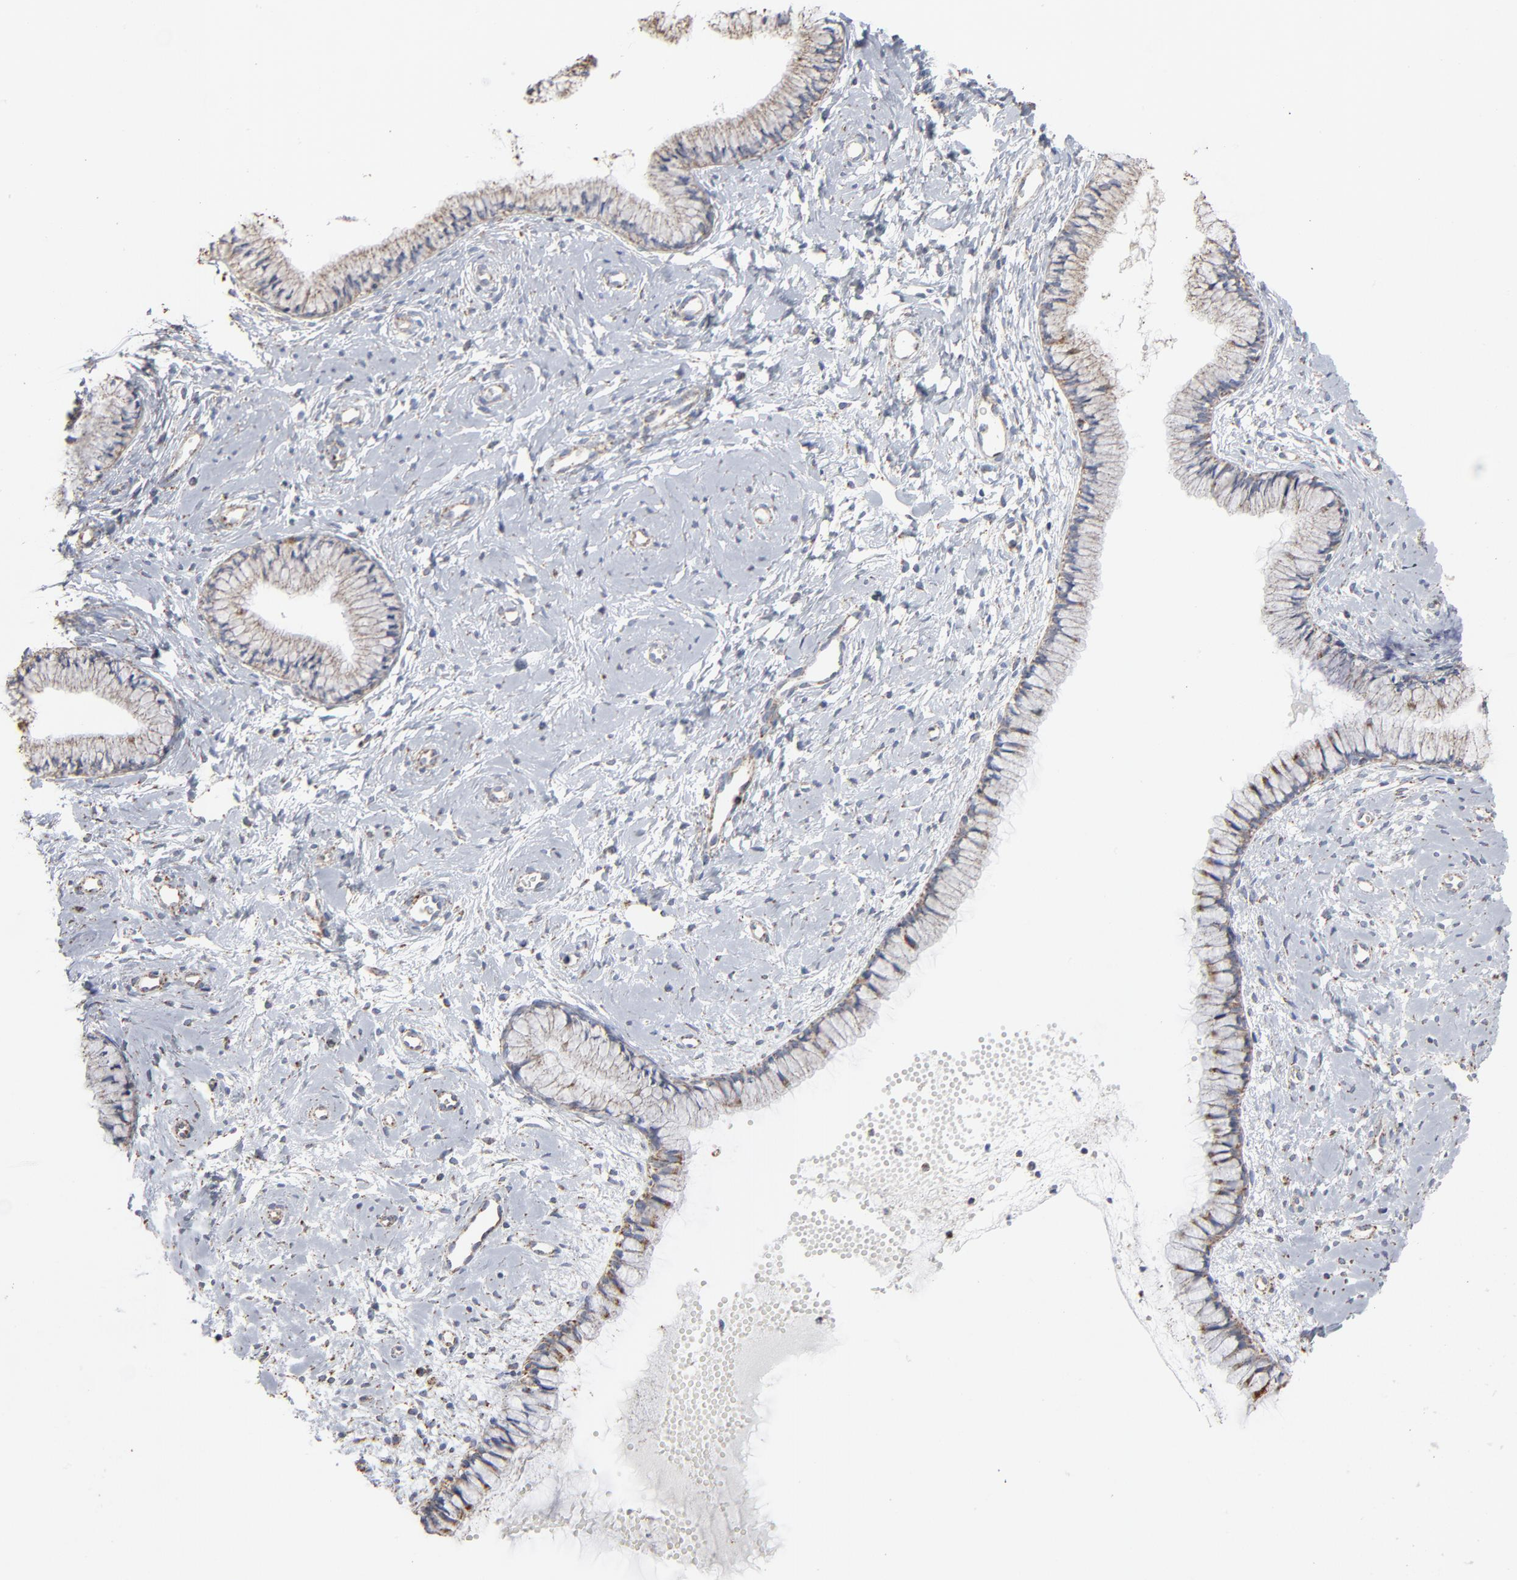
{"staining": {"intensity": "moderate", "quantity": ">75%", "location": "cytoplasmic/membranous"}, "tissue": "cervix", "cell_type": "Glandular cells", "image_type": "normal", "snomed": [{"axis": "morphology", "description": "Normal tissue, NOS"}, {"axis": "topography", "description": "Cervix"}], "caption": "IHC photomicrograph of benign cervix stained for a protein (brown), which demonstrates medium levels of moderate cytoplasmic/membranous staining in approximately >75% of glandular cells.", "gene": "UQCRC1", "patient": {"sex": "female", "age": 46}}